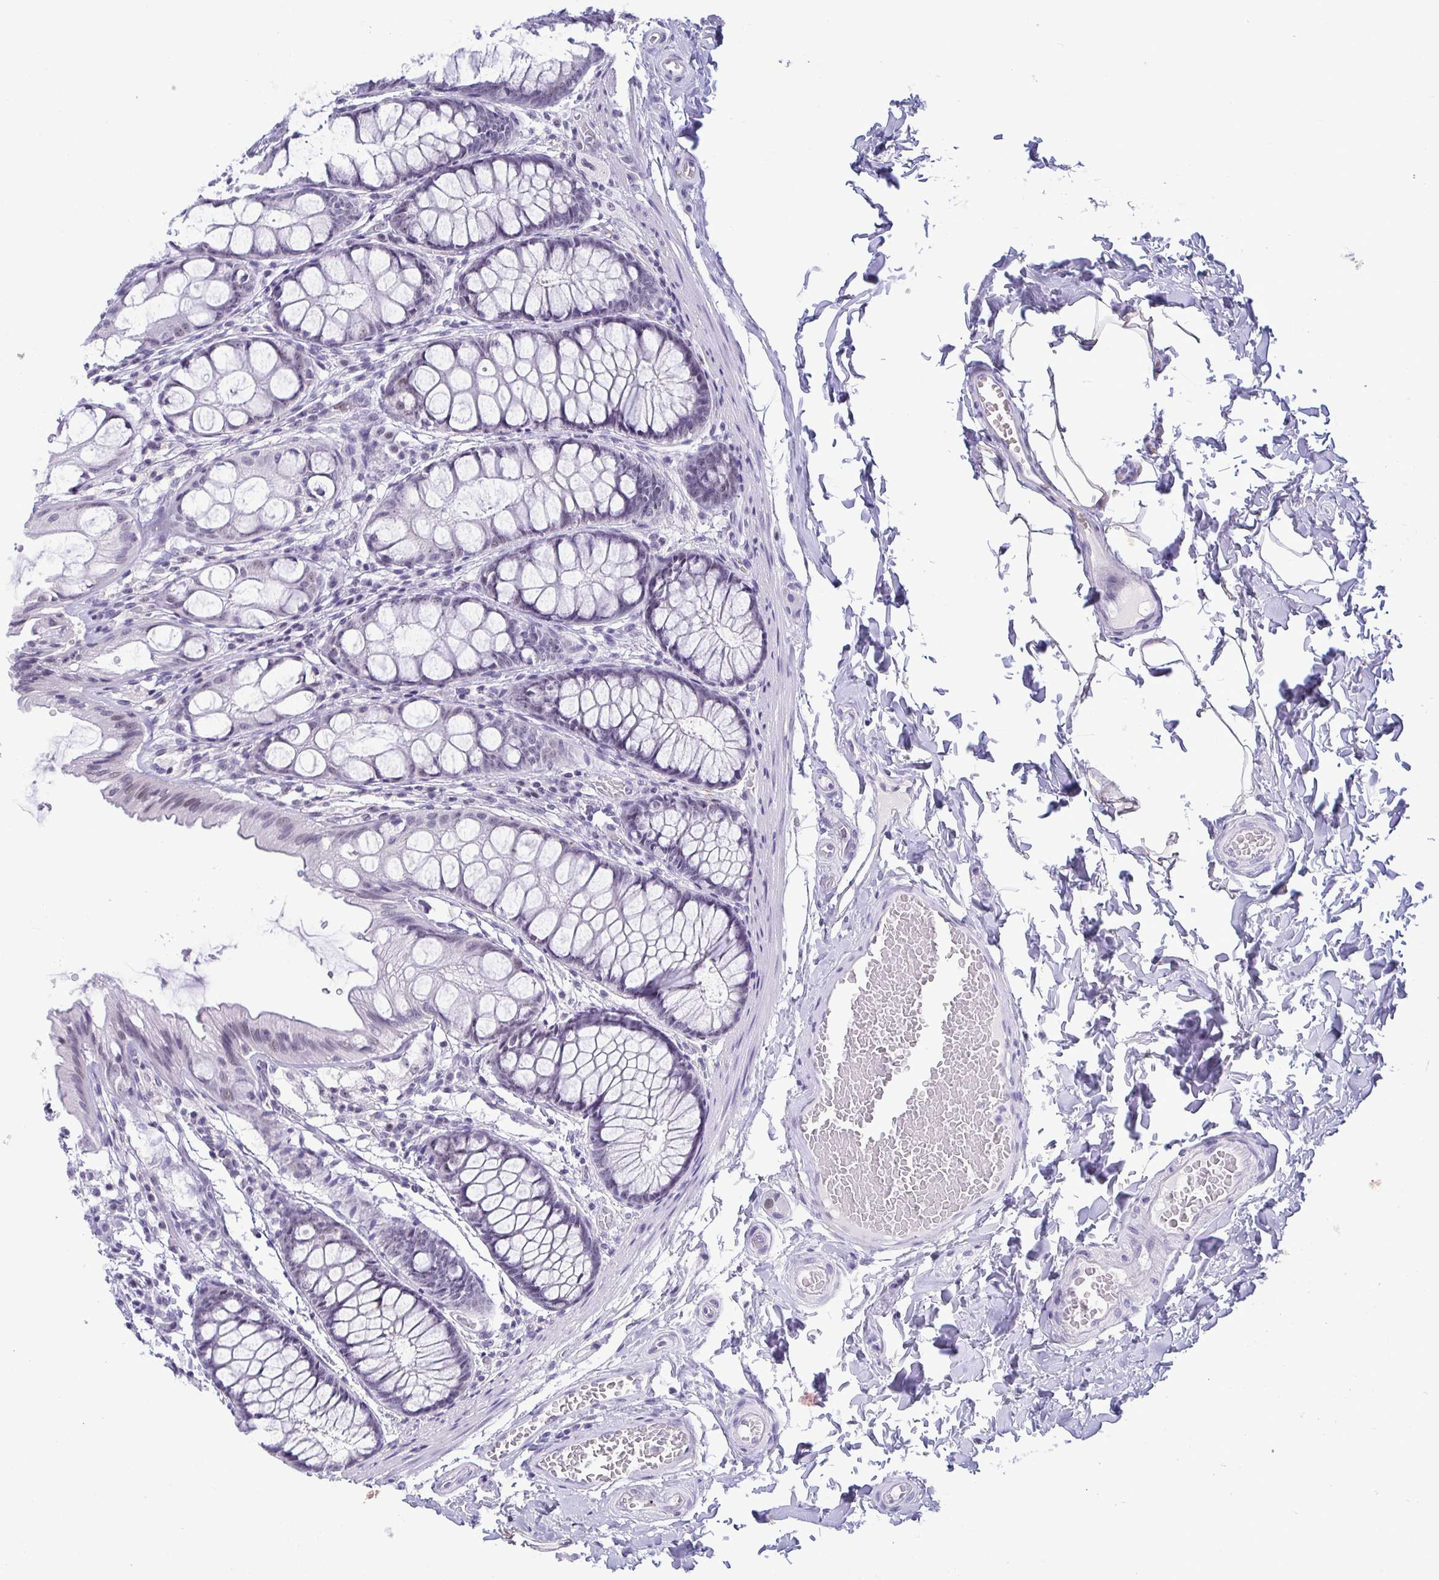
{"staining": {"intensity": "weak", "quantity": "<25%", "location": "nuclear"}, "tissue": "colon", "cell_type": "Endothelial cells", "image_type": "normal", "snomed": [{"axis": "morphology", "description": "Normal tissue, NOS"}, {"axis": "topography", "description": "Colon"}], "caption": "A high-resolution image shows IHC staining of benign colon, which shows no significant expression in endothelial cells.", "gene": "BZW1", "patient": {"sex": "male", "age": 47}}